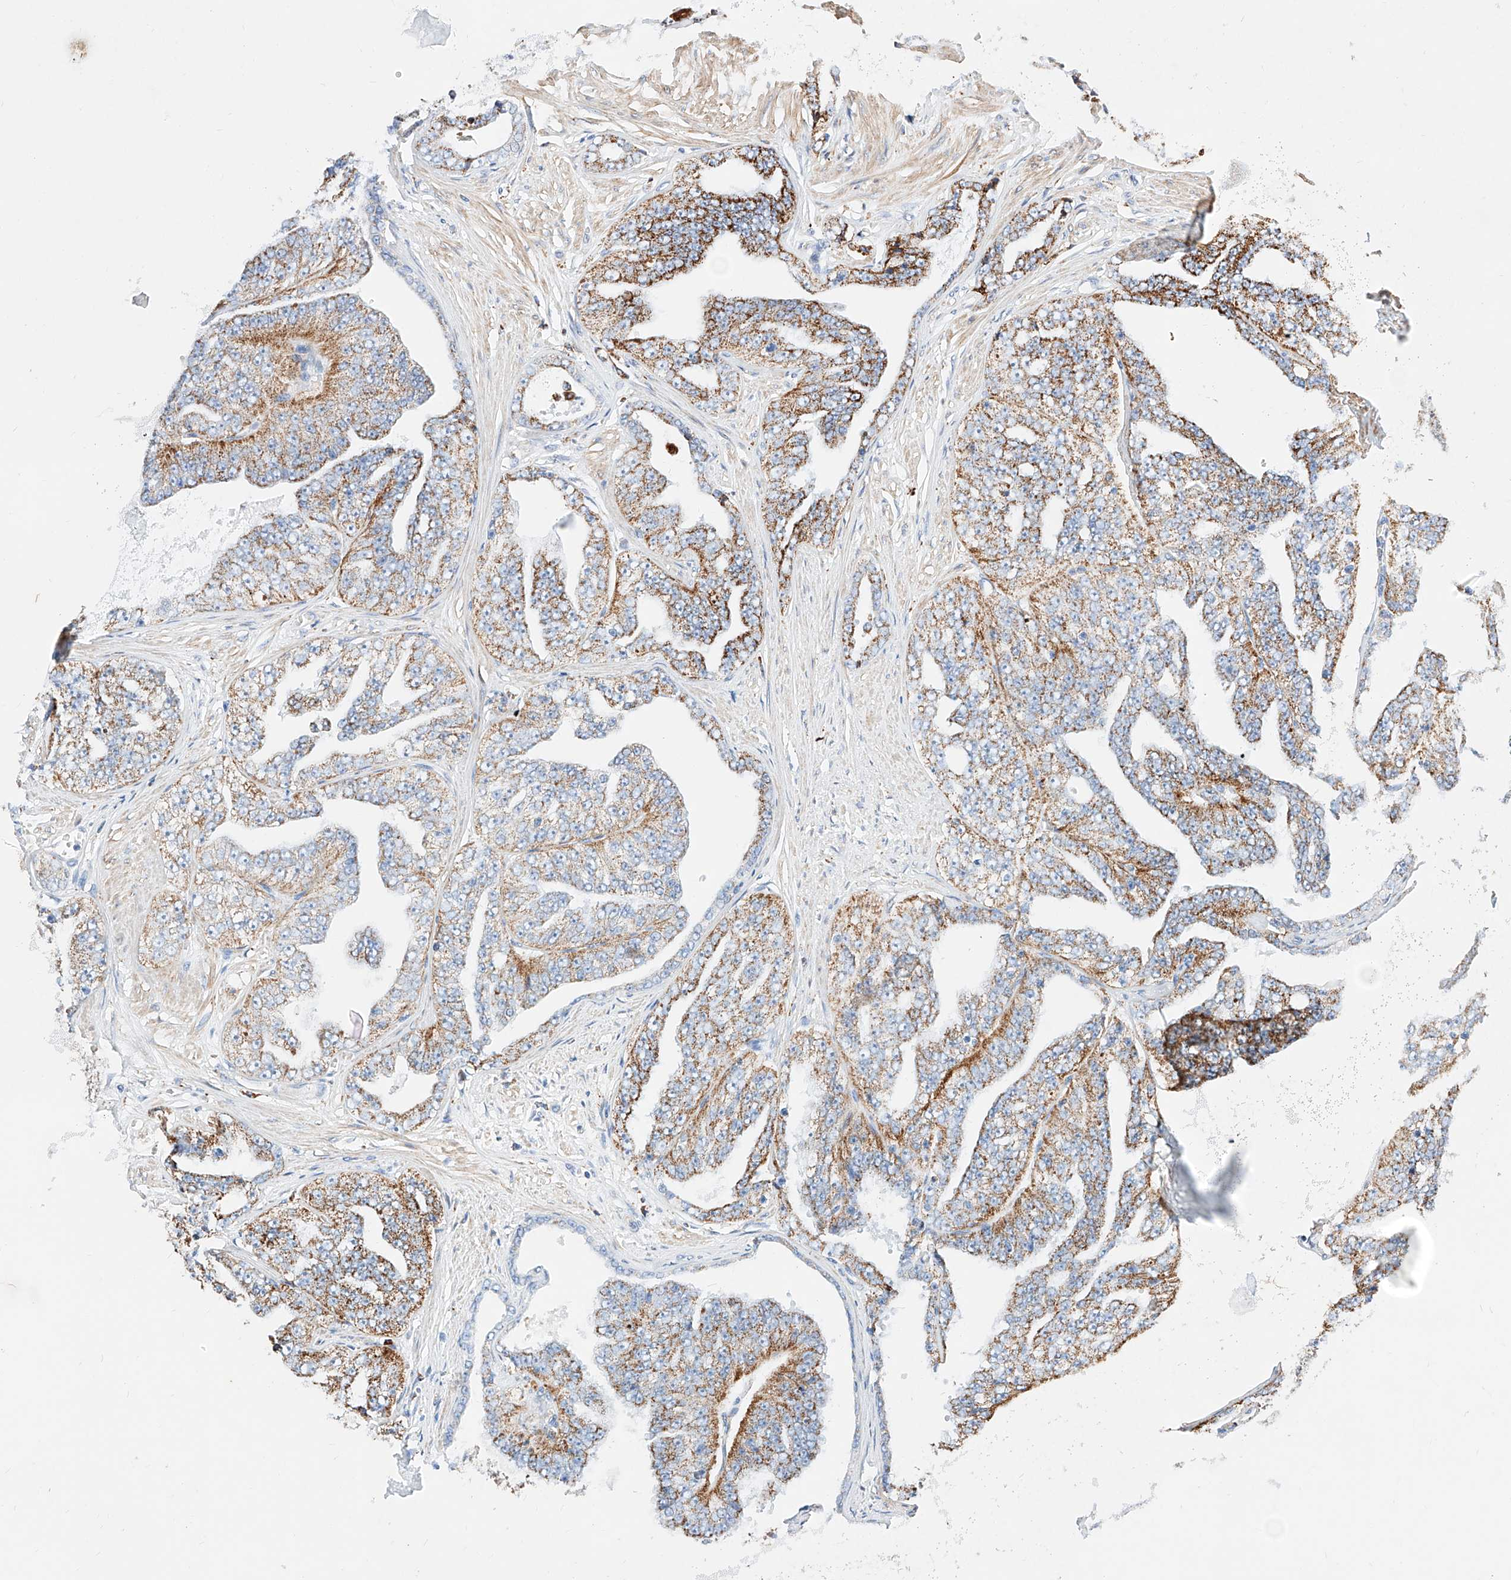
{"staining": {"intensity": "moderate", "quantity": "25%-75%", "location": "cytoplasmic/membranous"}, "tissue": "prostate cancer", "cell_type": "Tumor cells", "image_type": "cancer", "snomed": [{"axis": "morphology", "description": "Adenocarcinoma, High grade"}, {"axis": "topography", "description": "Prostate"}], "caption": "Brown immunohistochemical staining in human high-grade adenocarcinoma (prostate) exhibits moderate cytoplasmic/membranous staining in approximately 25%-75% of tumor cells. The staining was performed using DAB (3,3'-diaminobenzidine) to visualize the protein expression in brown, while the nuclei were stained in blue with hematoxylin (Magnification: 20x).", "gene": "C6orf62", "patient": {"sex": "male", "age": 71}}